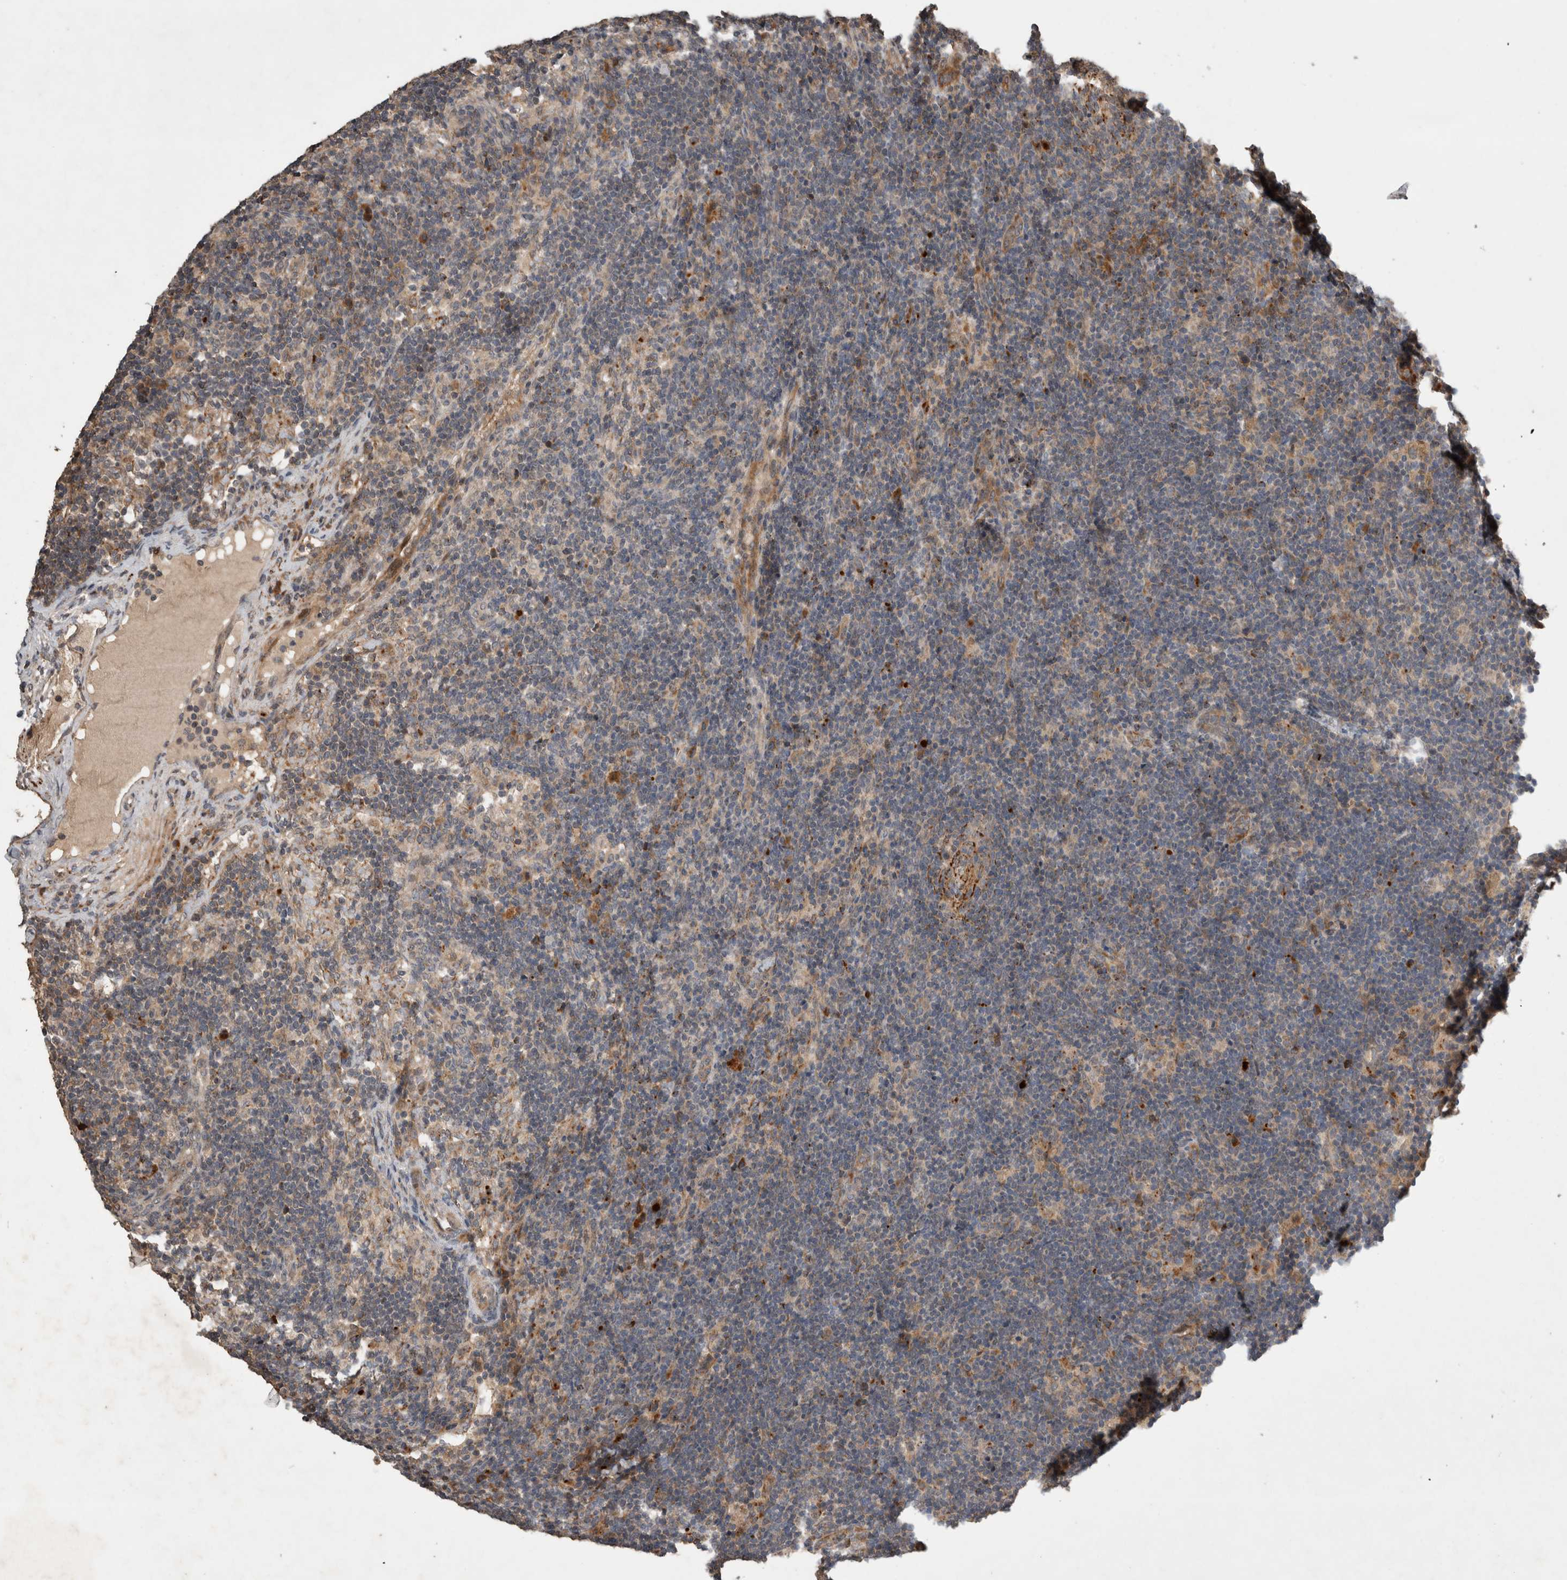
{"staining": {"intensity": "moderate", "quantity": ">75%", "location": "cytoplasmic/membranous"}, "tissue": "lymph node", "cell_type": "Germinal center cells", "image_type": "normal", "snomed": [{"axis": "morphology", "description": "Normal tissue, NOS"}, {"axis": "topography", "description": "Lymph node"}], "caption": "Germinal center cells reveal medium levels of moderate cytoplasmic/membranous staining in approximately >75% of cells in benign lymph node. Nuclei are stained in blue.", "gene": "SERAC1", "patient": {"sex": "female", "age": 22}}